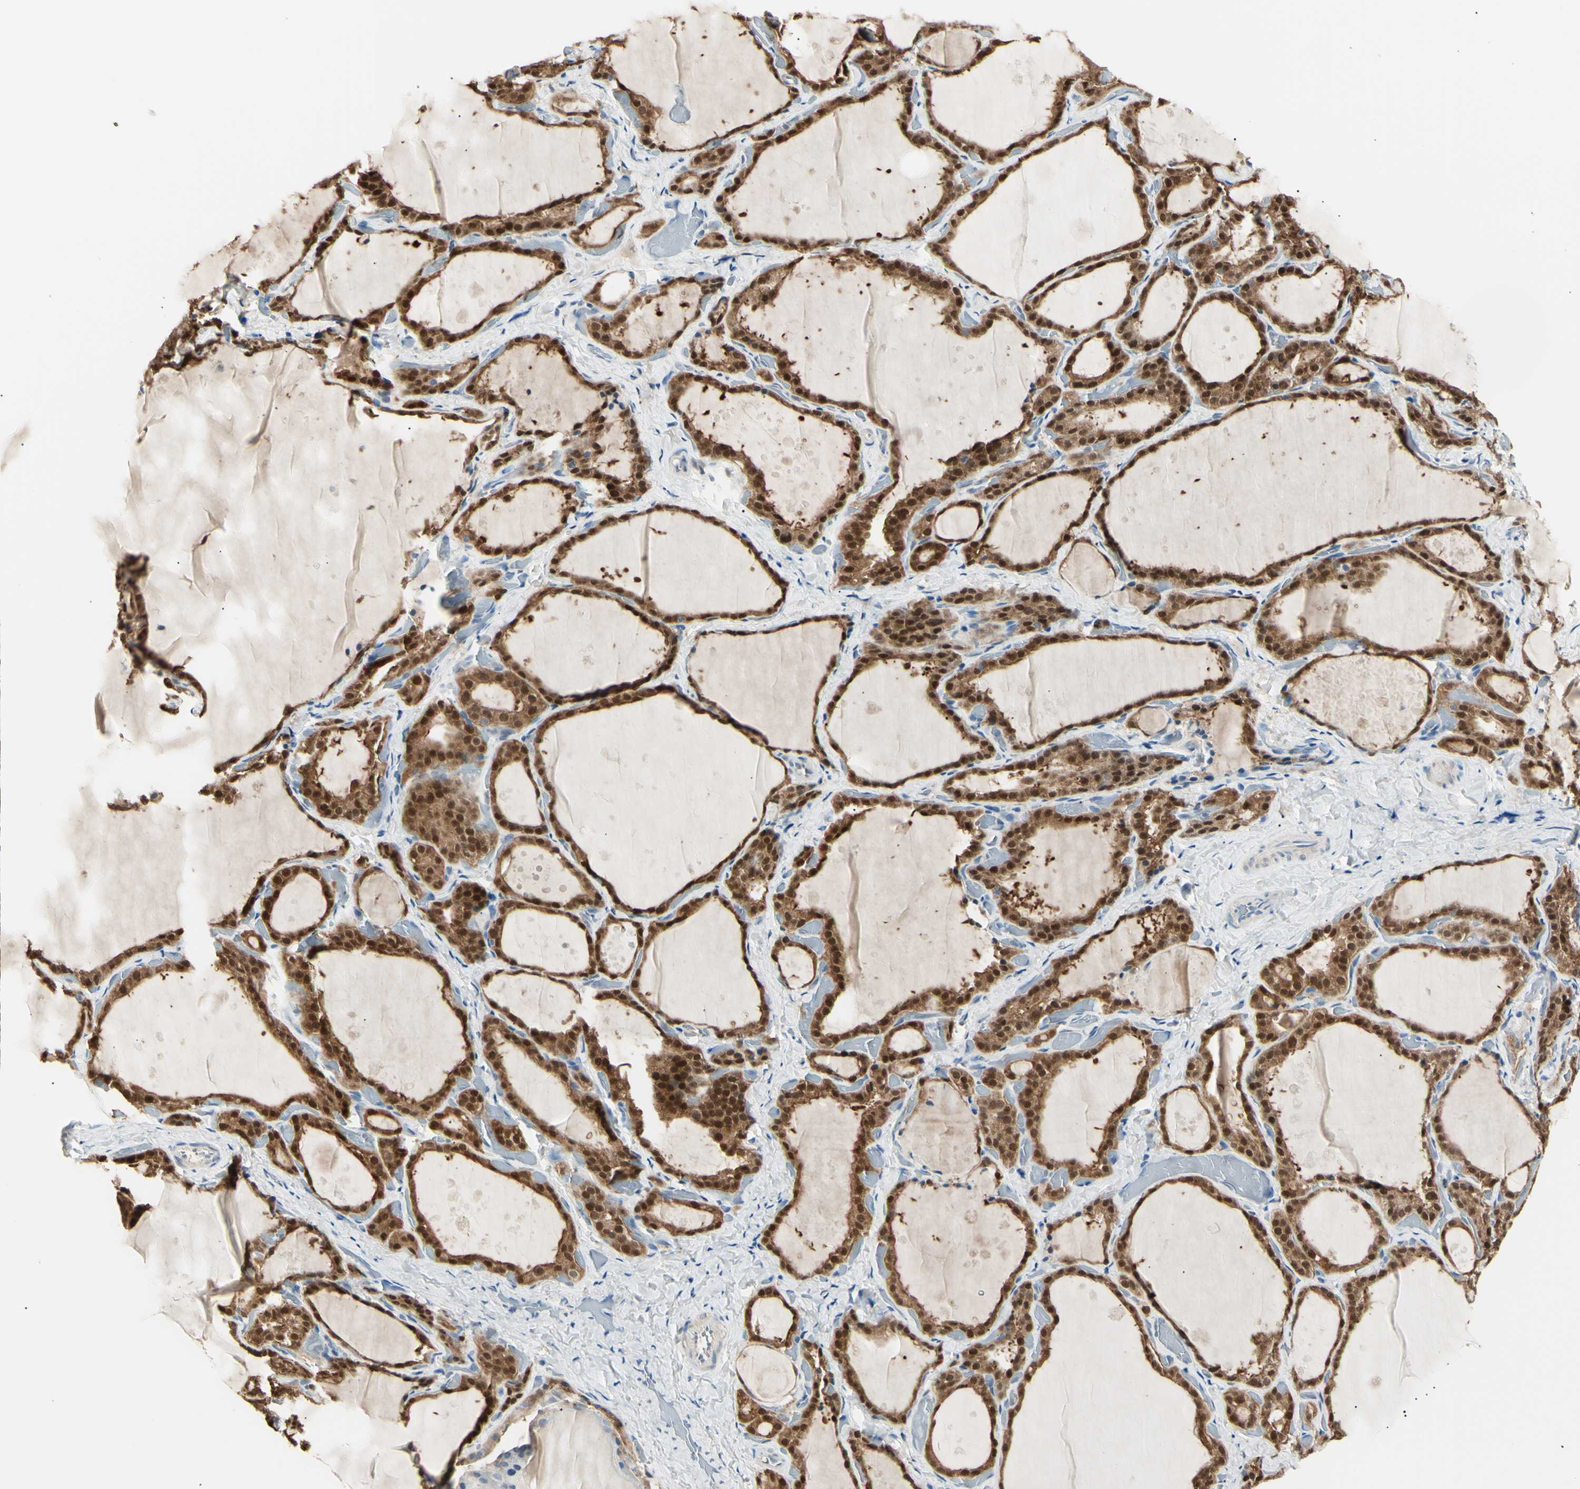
{"staining": {"intensity": "moderate", "quantity": "25%-75%", "location": "cytoplasmic/membranous,nuclear"}, "tissue": "thyroid gland", "cell_type": "Glandular cells", "image_type": "normal", "snomed": [{"axis": "morphology", "description": "Normal tissue, NOS"}, {"axis": "topography", "description": "Thyroid gland"}], "caption": "Immunohistochemical staining of benign human thyroid gland exhibits 25%-75% levels of moderate cytoplasmic/membranous,nuclear protein expression in approximately 25%-75% of glandular cells.", "gene": "LHPP", "patient": {"sex": "female", "age": 44}}